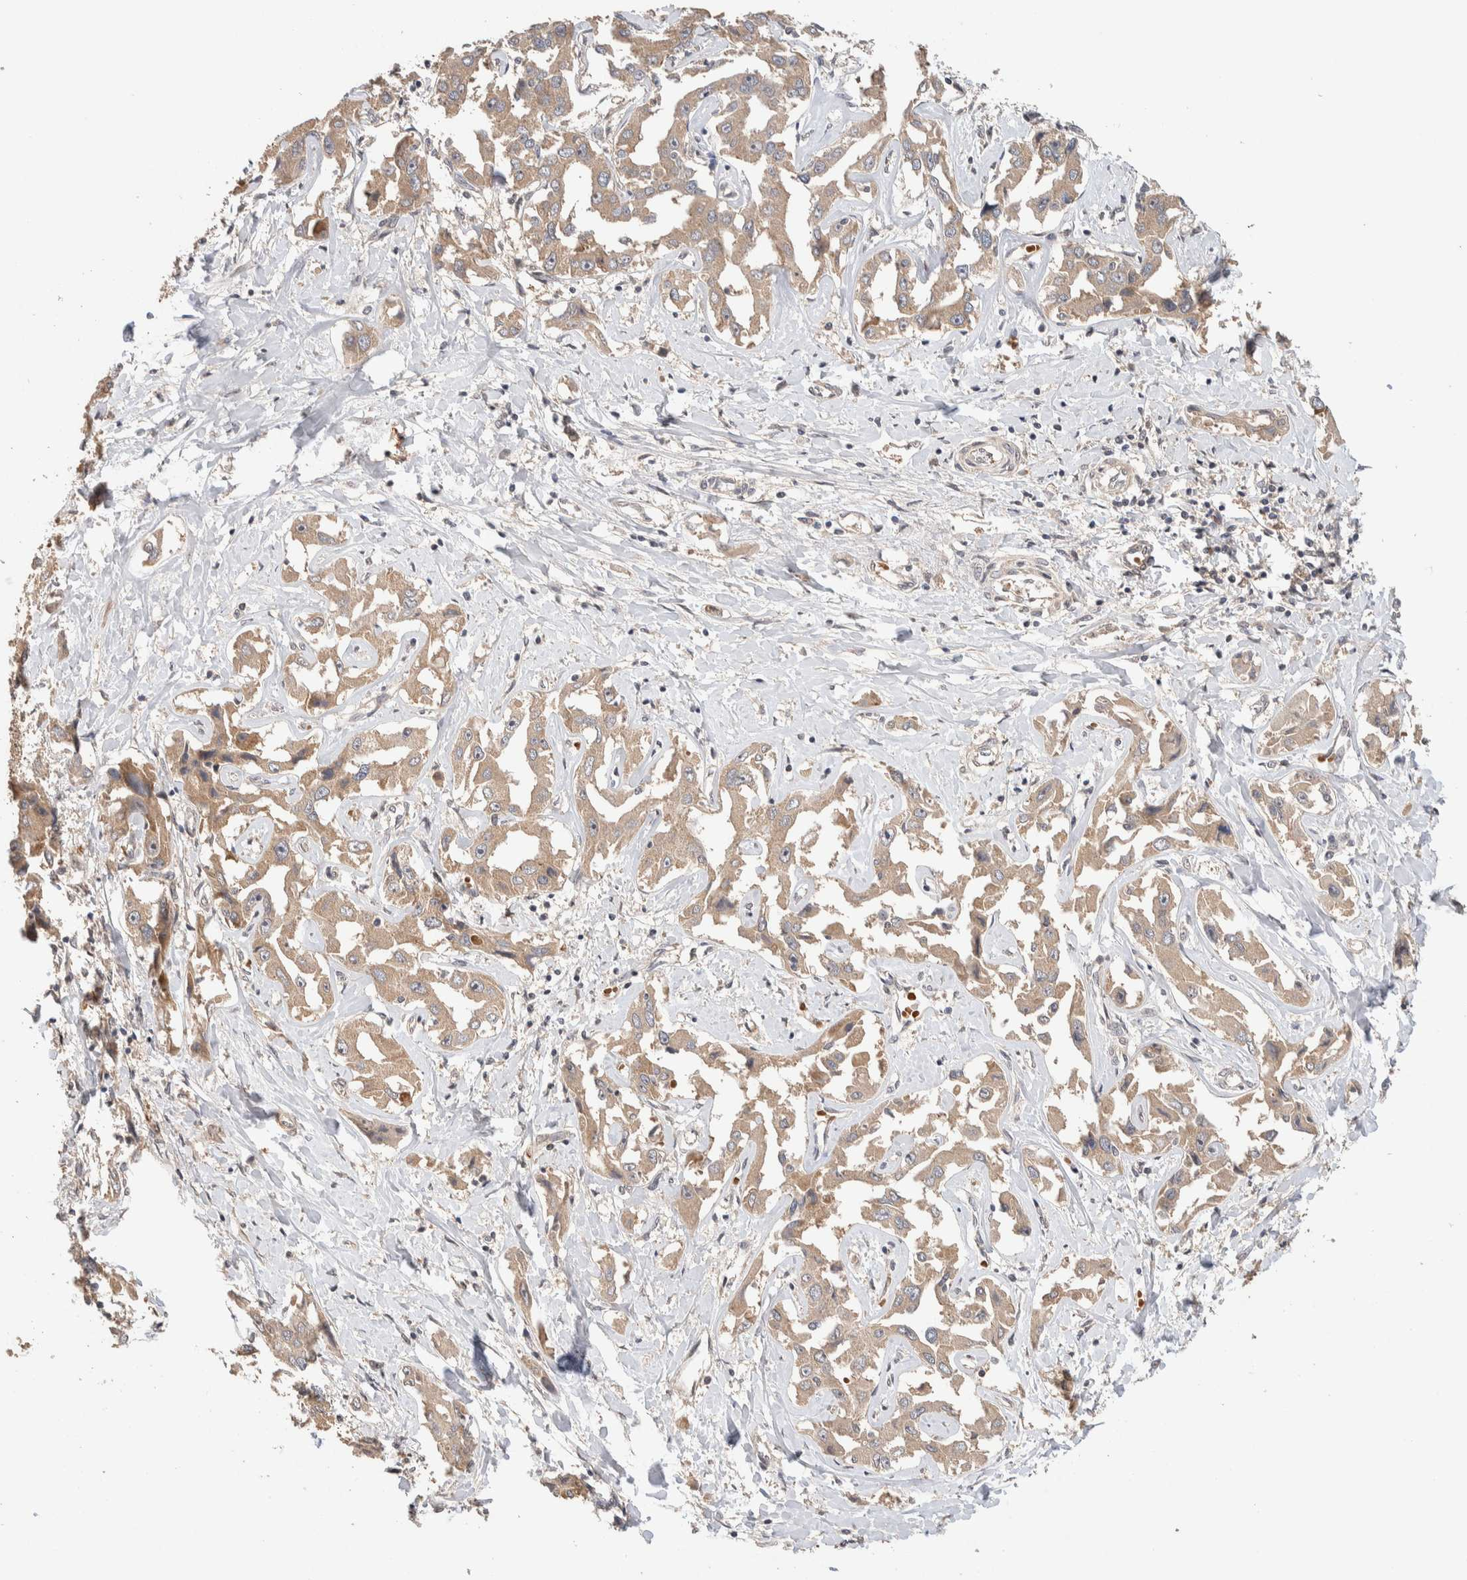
{"staining": {"intensity": "weak", "quantity": ">75%", "location": "cytoplasmic/membranous"}, "tissue": "liver cancer", "cell_type": "Tumor cells", "image_type": "cancer", "snomed": [{"axis": "morphology", "description": "Cholangiocarcinoma"}, {"axis": "topography", "description": "Liver"}], "caption": "Brown immunohistochemical staining in human liver cancer exhibits weak cytoplasmic/membranous positivity in about >75% of tumor cells. (IHC, brightfield microscopy, high magnification).", "gene": "CASK", "patient": {"sex": "male", "age": 59}}